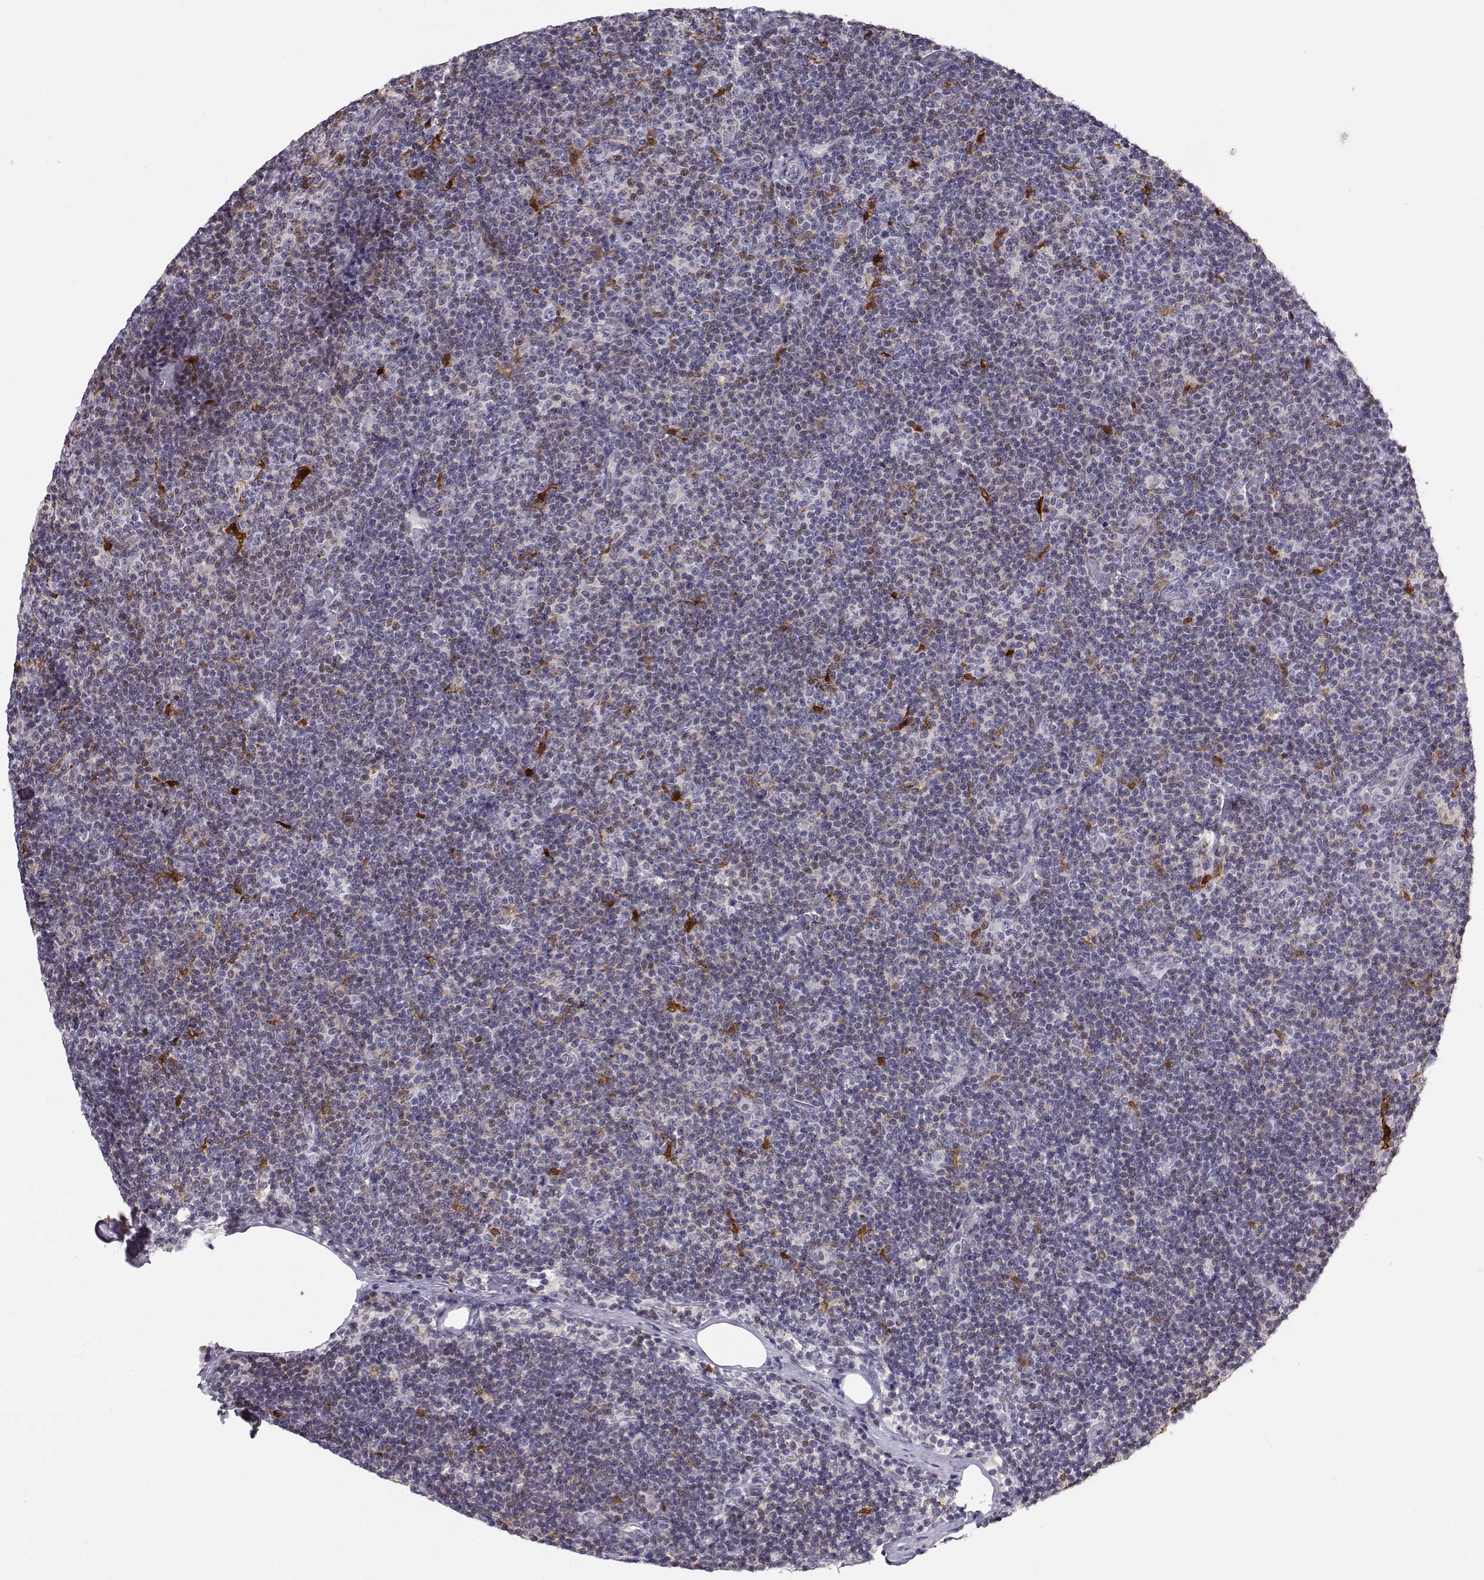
{"staining": {"intensity": "negative", "quantity": "none", "location": "none"}, "tissue": "lymphoma", "cell_type": "Tumor cells", "image_type": "cancer", "snomed": [{"axis": "morphology", "description": "Malignant lymphoma, non-Hodgkin's type, Low grade"}, {"axis": "topography", "description": "Lymph node"}], "caption": "This is an immunohistochemistry (IHC) histopathology image of lymphoma. There is no expression in tumor cells.", "gene": "HTR7", "patient": {"sex": "male", "age": 81}}